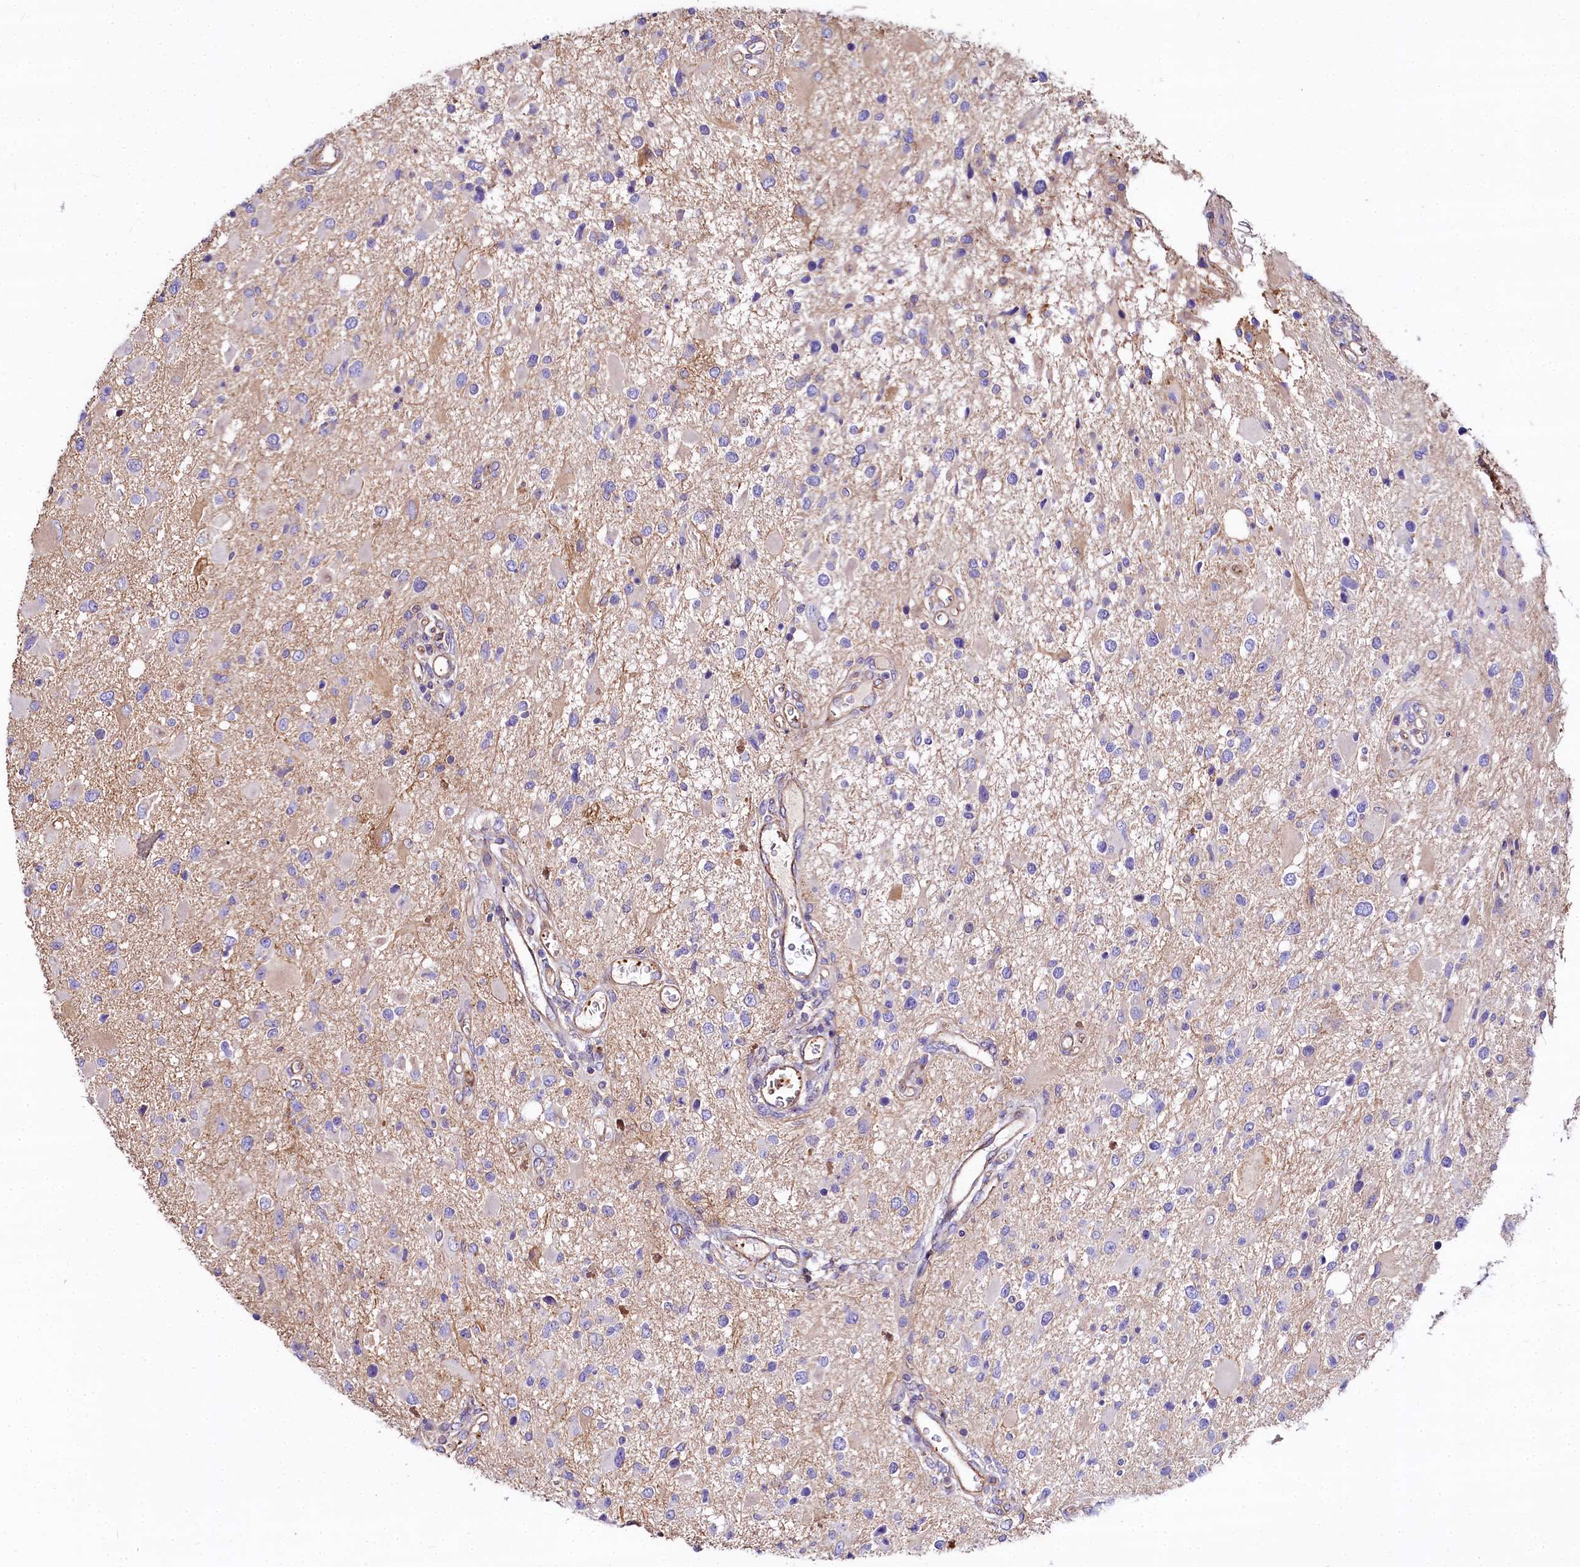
{"staining": {"intensity": "negative", "quantity": "none", "location": "none"}, "tissue": "glioma", "cell_type": "Tumor cells", "image_type": "cancer", "snomed": [{"axis": "morphology", "description": "Glioma, malignant, High grade"}, {"axis": "topography", "description": "Brain"}], "caption": "Malignant glioma (high-grade) was stained to show a protein in brown. There is no significant positivity in tumor cells.", "gene": "FCHSD2", "patient": {"sex": "male", "age": 53}}